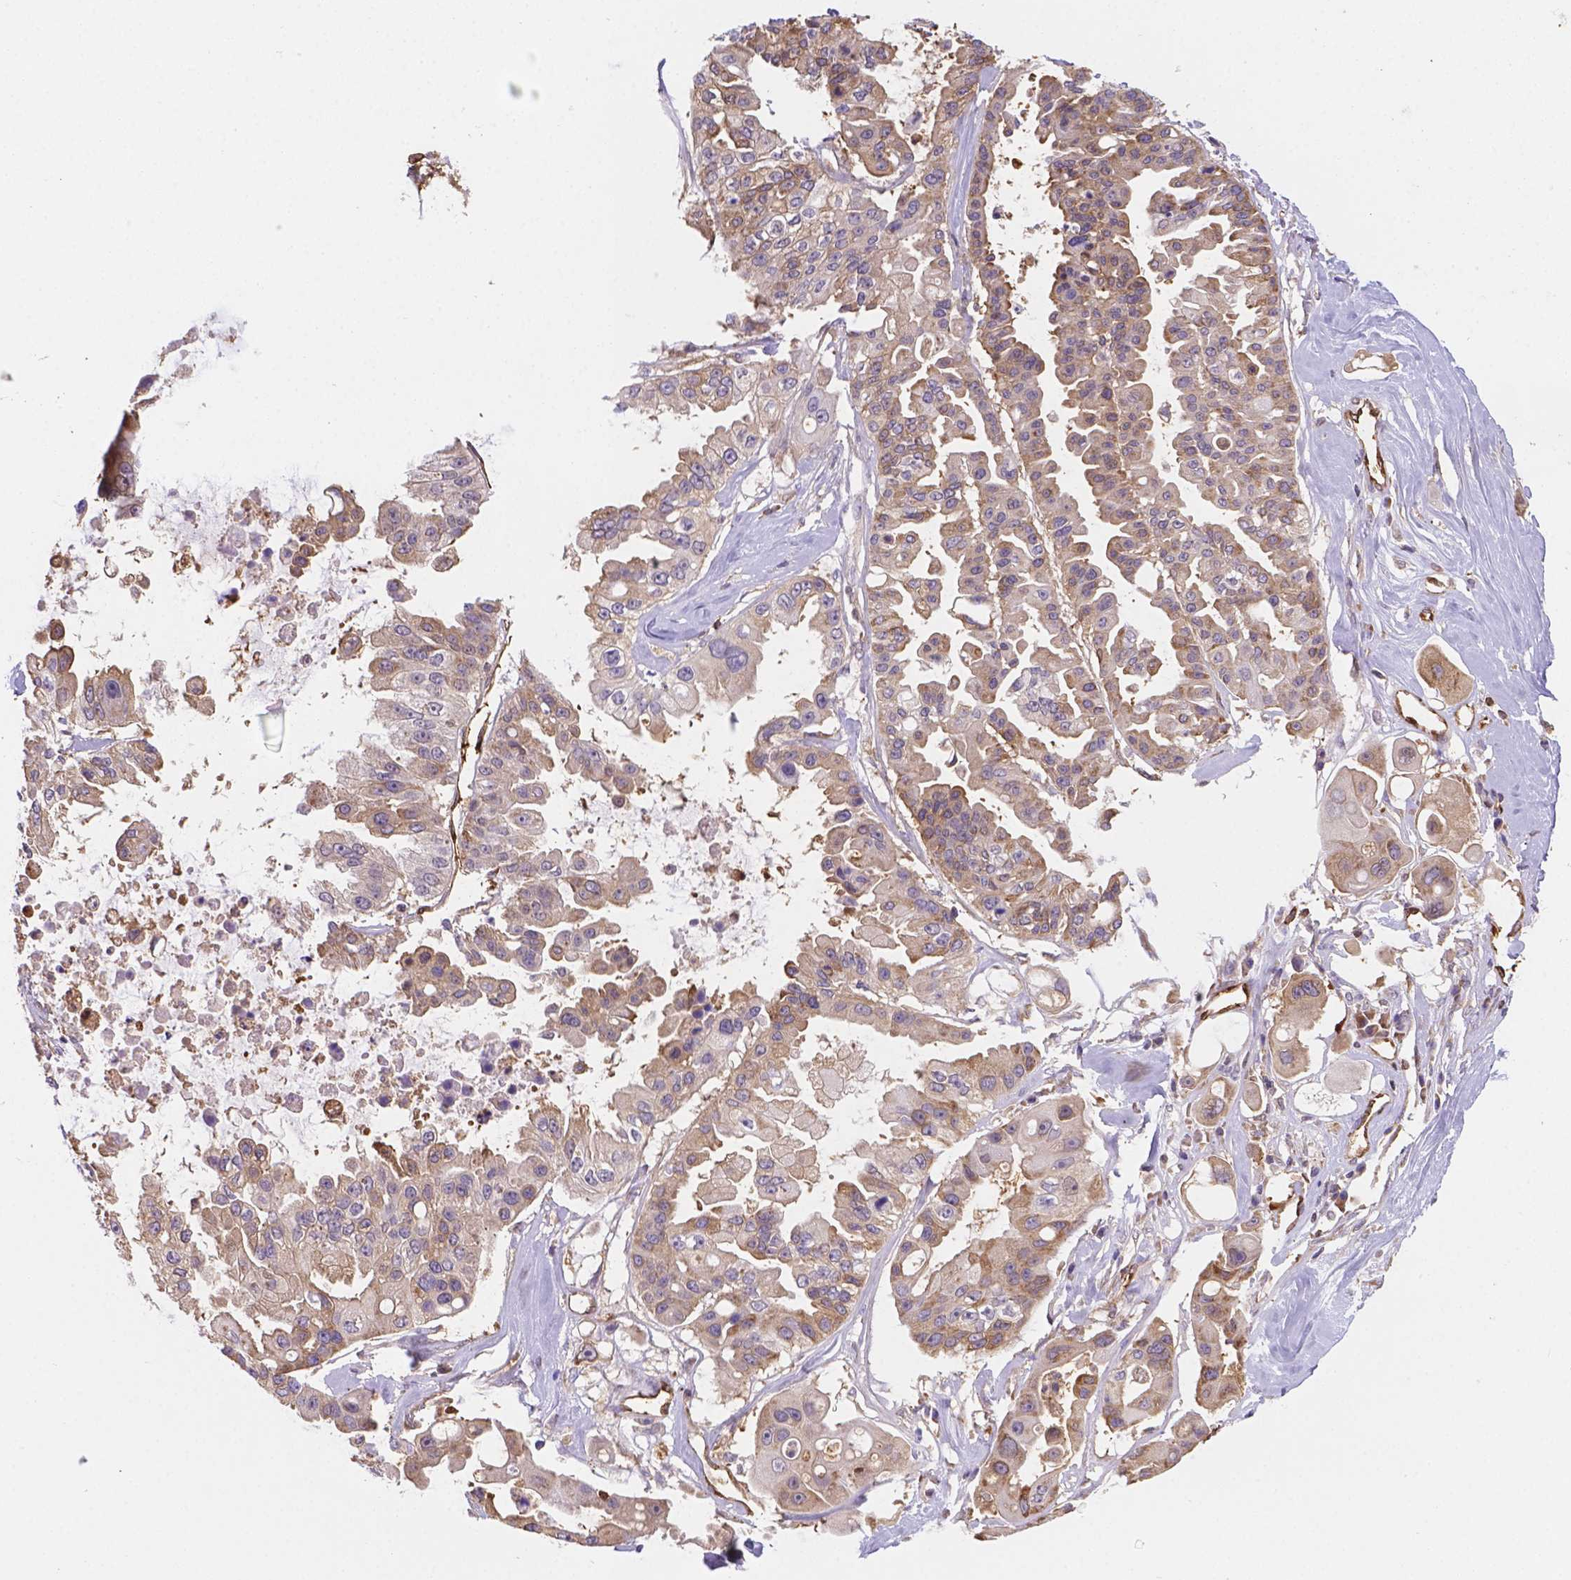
{"staining": {"intensity": "weak", "quantity": ">75%", "location": "cytoplasmic/membranous"}, "tissue": "ovarian cancer", "cell_type": "Tumor cells", "image_type": "cancer", "snomed": [{"axis": "morphology", "description": "Cystadenocarcinoma, serous, NOS"}, {"axis": "topography", "description": "Ovary"}], "caption": "Brown immunohistochemical staining in ovarian serous cystadenocarcinoma reveals weak cytoplasmic/membranous expression in about >75% of tumor cells.", "gene": "DMWD", "patient": {"sex": "female", "age": 56}}